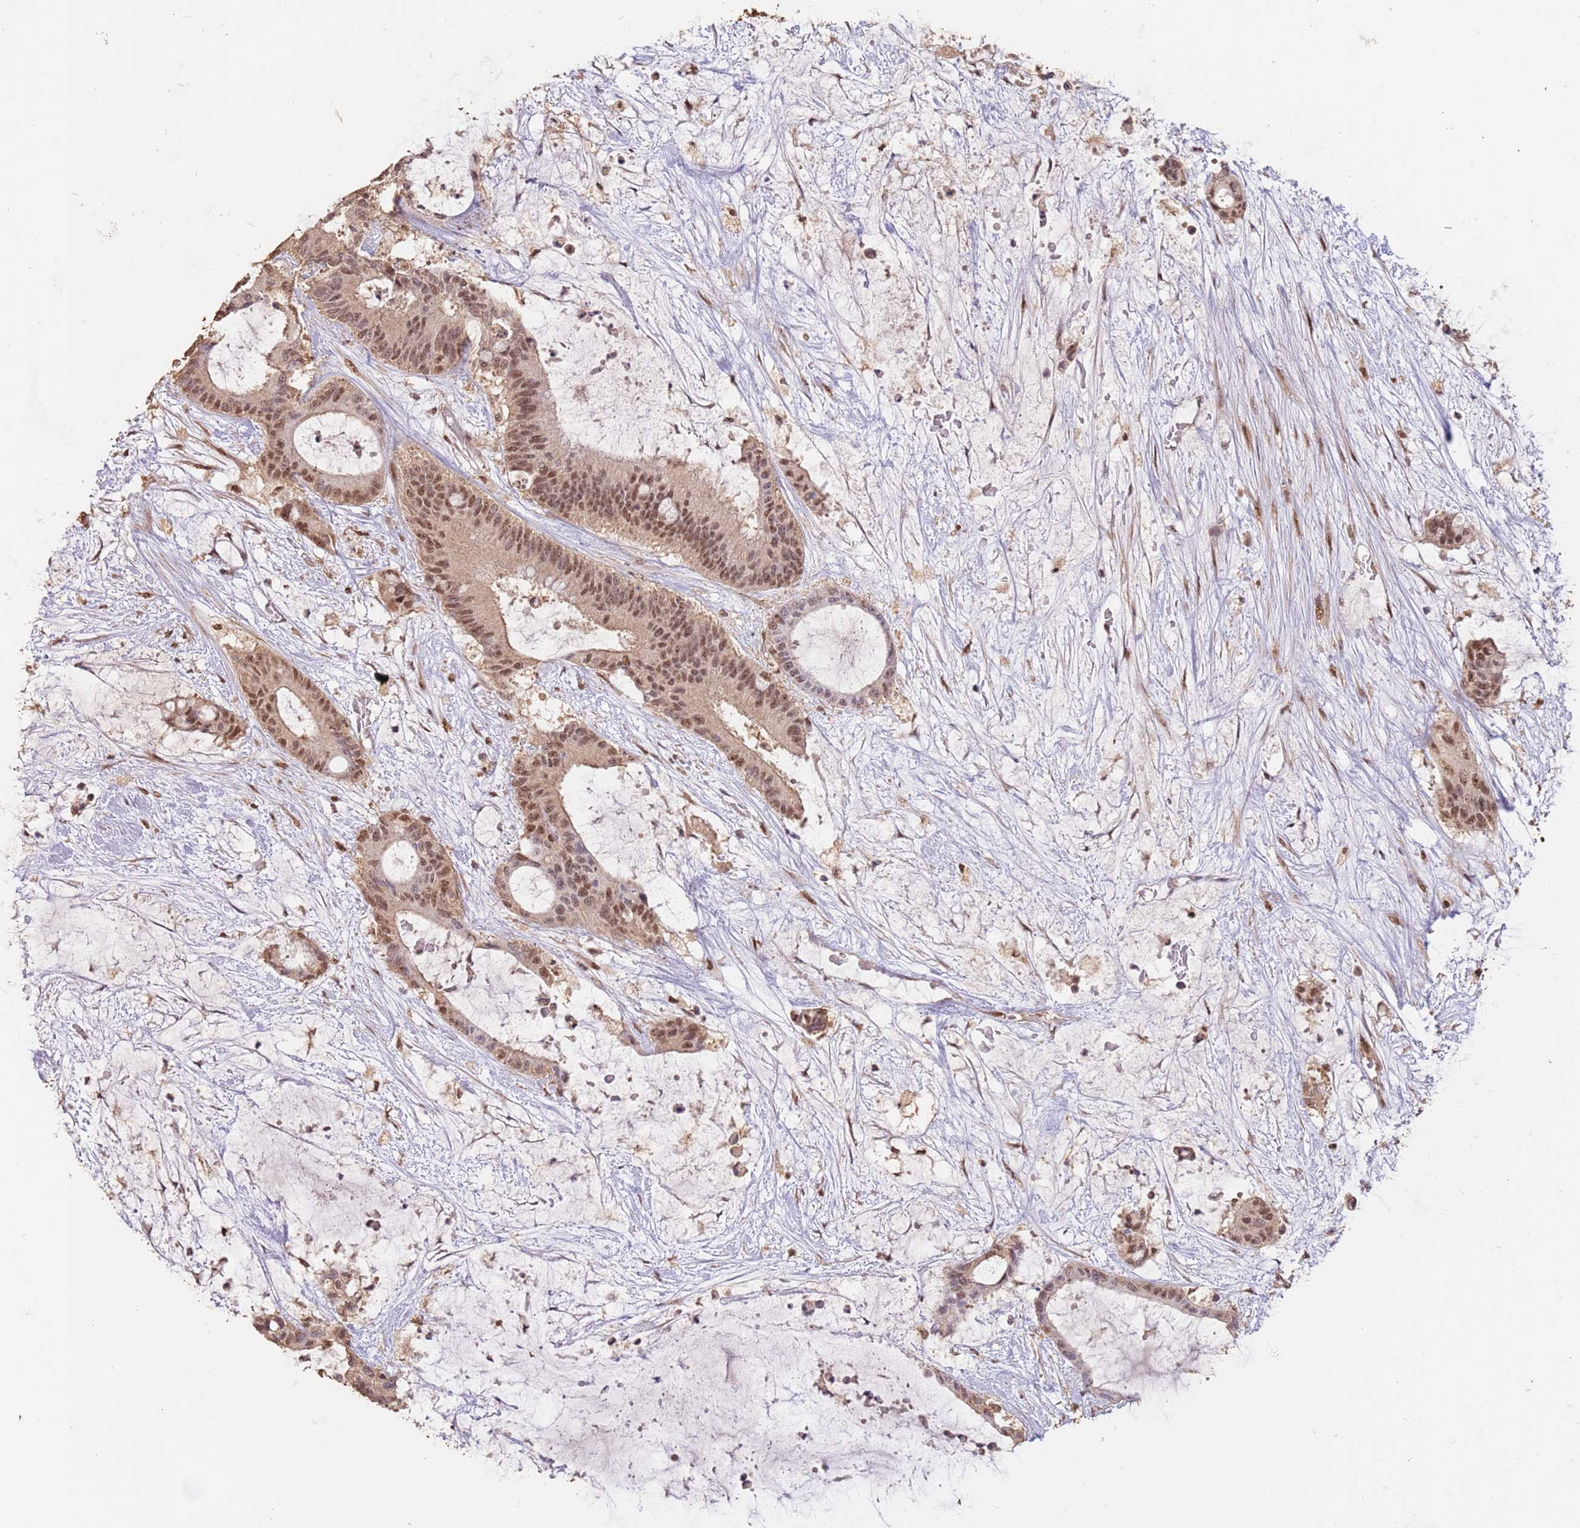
{"staining": {"intensity": "moderate", "quantity": ">75%", "location": "cytoplasmic/membranous,nuclear"}, "tissue": "liver cancer", "cell_type": "Tumor cells", "image_type": "cancer", "snomed": [{"axis": "morphology", "description": "Normal tissue, NOS"}, {"axis": "morphology", "description": "Cholangiocarcinoma"}, {"axis": "topography", "description": "Liver"}, {"axis": "topography", "description": "Peripheral nerve tissue"}], "caption": "This is an image of immunohistochemistry (IHC) staining of liver cancer (cholangiocarcinoma), which shows moderate expression in the cytoplasmic/membranous and nuclear of tumor cells.", "gene": "RFXANK", "patient": {"sex": "female", "age": 73}}